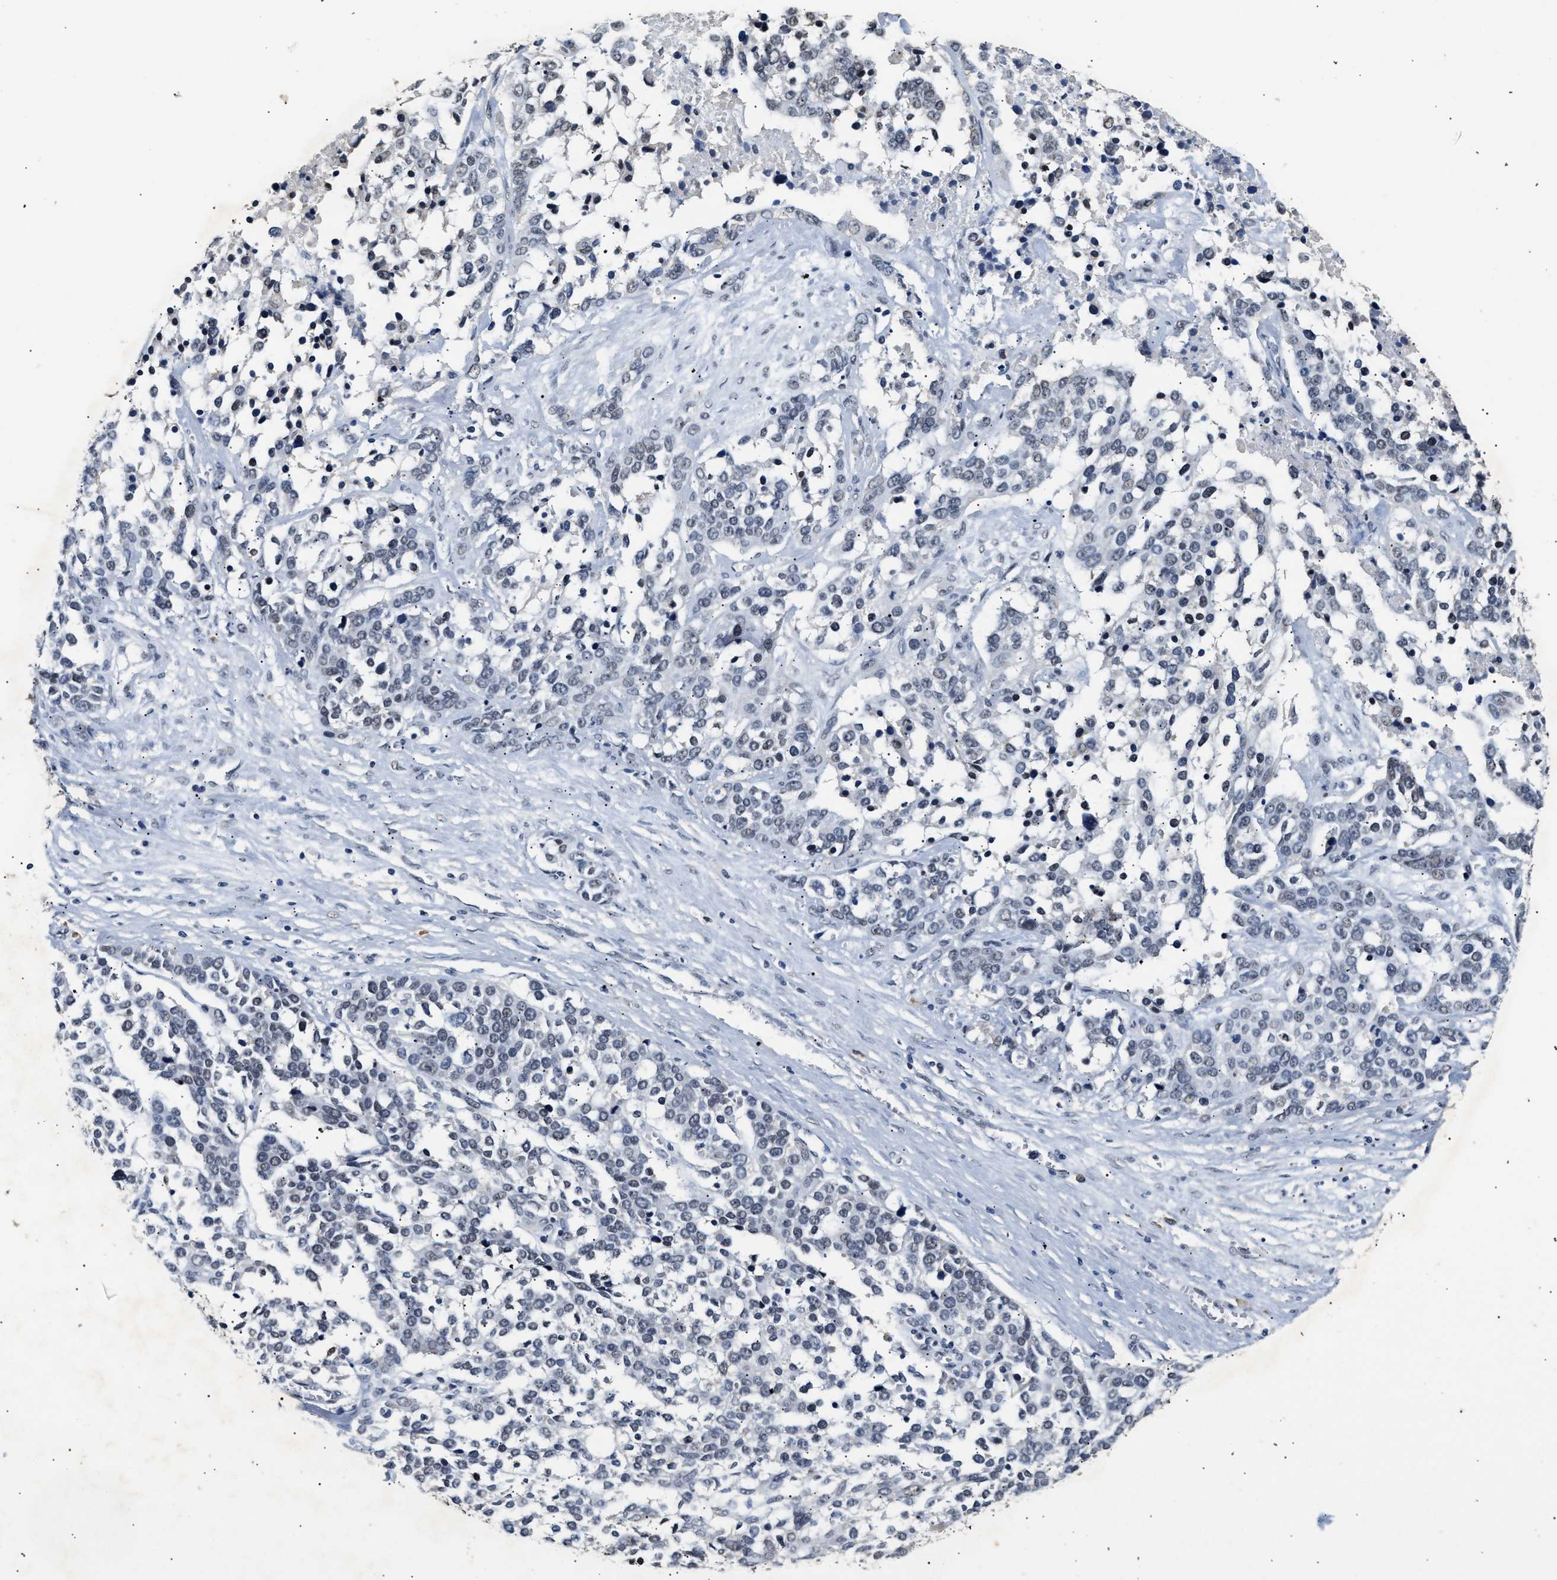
{"staining": {"intensity": "negative", "quantity": "none", "location": "none"}, "tissue": "ovarian cancer", "cell_type": "Tumor cells", "image_type": "cancer", "snomed": [{"axis": "morphology", "description": "Cystadenocarcinoma, serous, NOS"}, {"axis": "topography", "description": "Ovary"}], "caption": "IHC of ovarian serous cystadenocarcinoma exhibits no positivity in tumor cells.", "gene": "THOC1", "patient": {"sex": "female", "age": 44}}